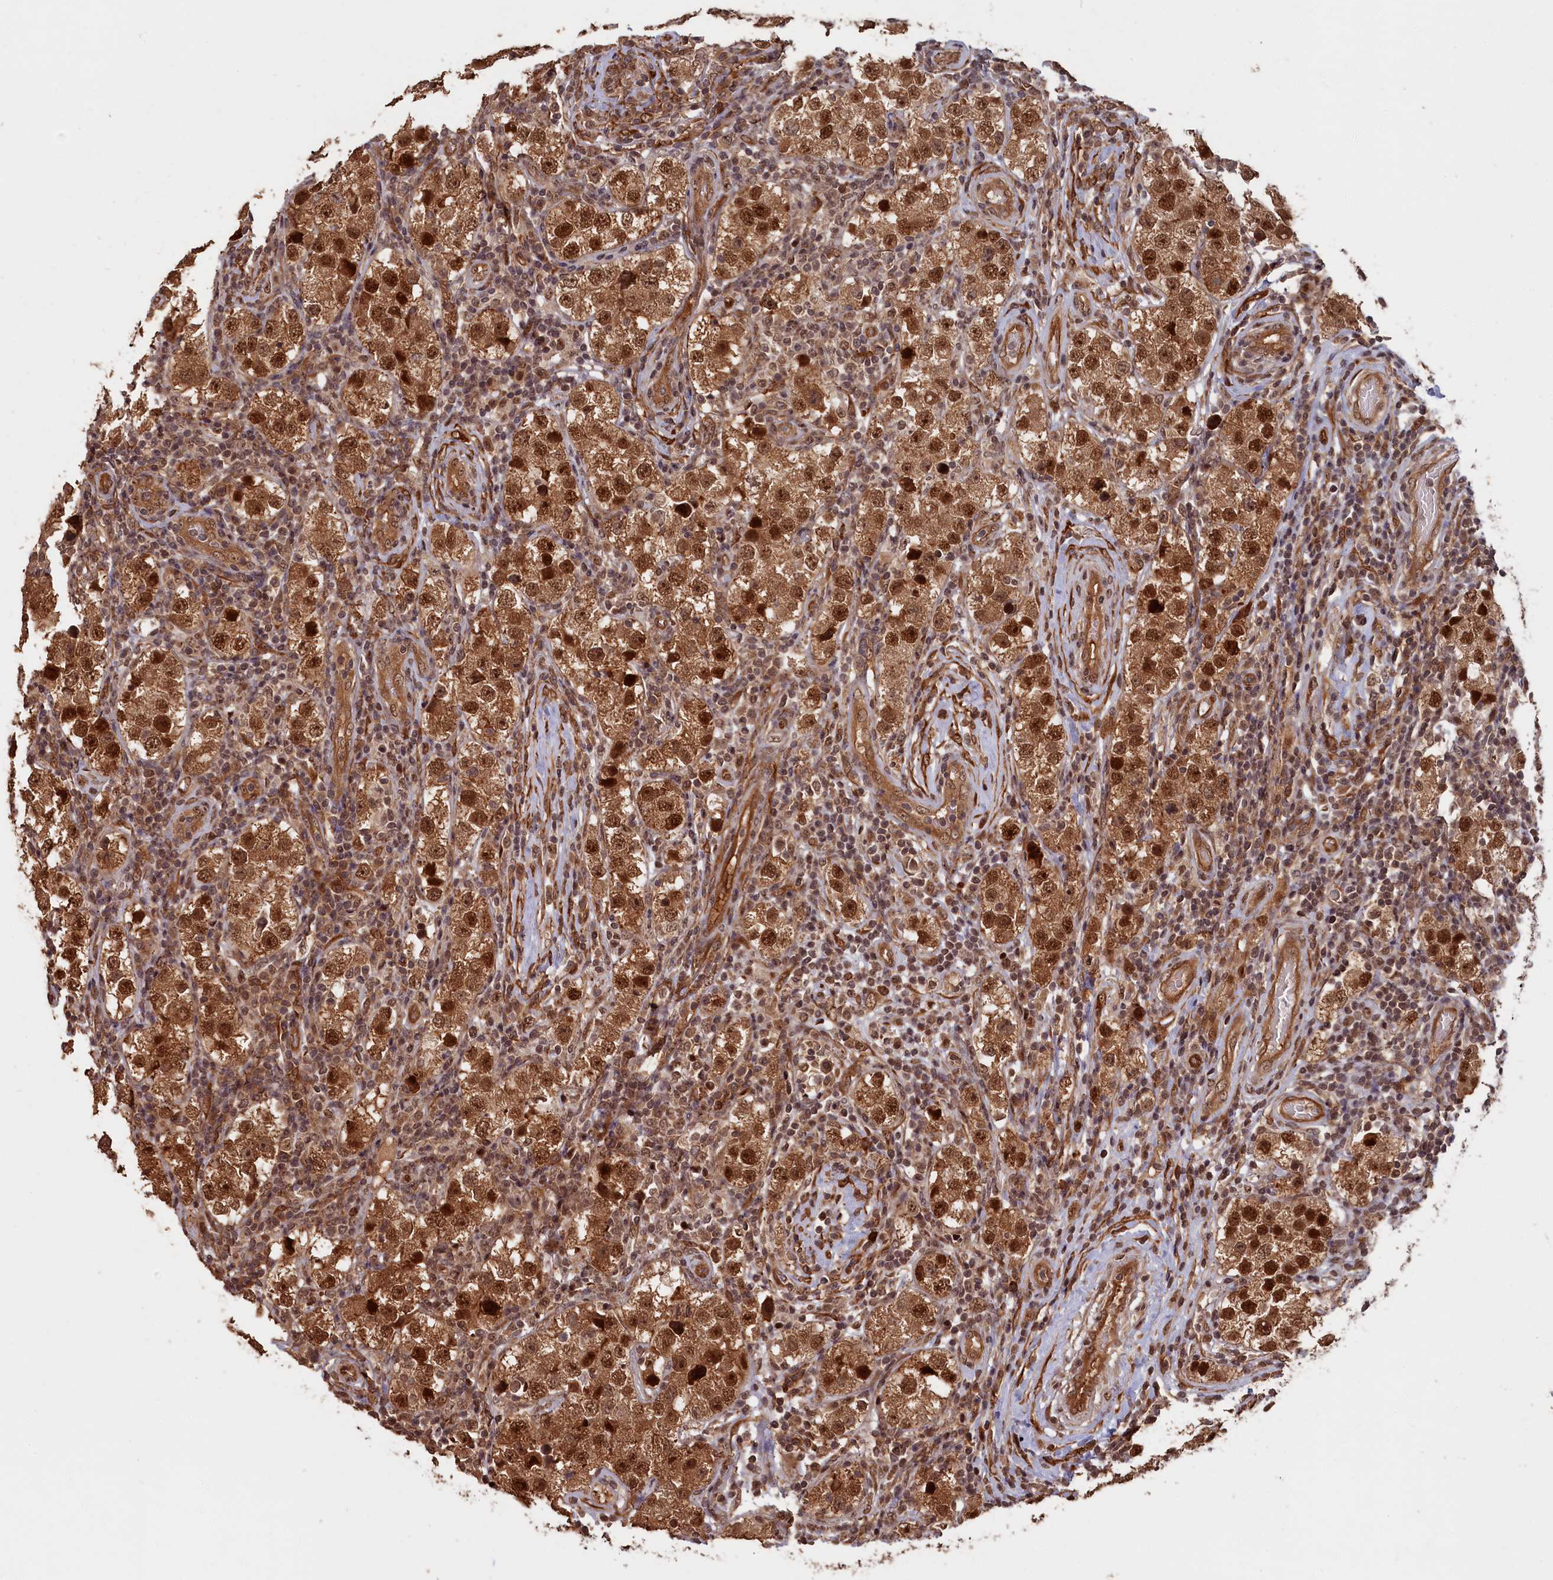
{"staining": {"intensity": "strong", "quantity": ">75%", "location": "cytoplasmic/membranous,nuclear"}, "tissue": "testis cancer", "cell_type": "Tumor cells", "image_type": "cancer", "snomed": [{"axis": "morphology", "description": "Seminoma, NOS"}, {"axis": "topography", "description": "Testis"}], "caption": "Immunohistochemistry (IHC) (DAB (3,3'-diaminobenzidine)) staining of testis seminoma reveals strong cytoplasmic/membranous and nuclear protein positivity in about >75% of tumor cells. (DAB IHC, brown staining for protein, blue staining for nuclei).", "gene": "HIF3A", "patient": {"sex": "male", "age": 34}}